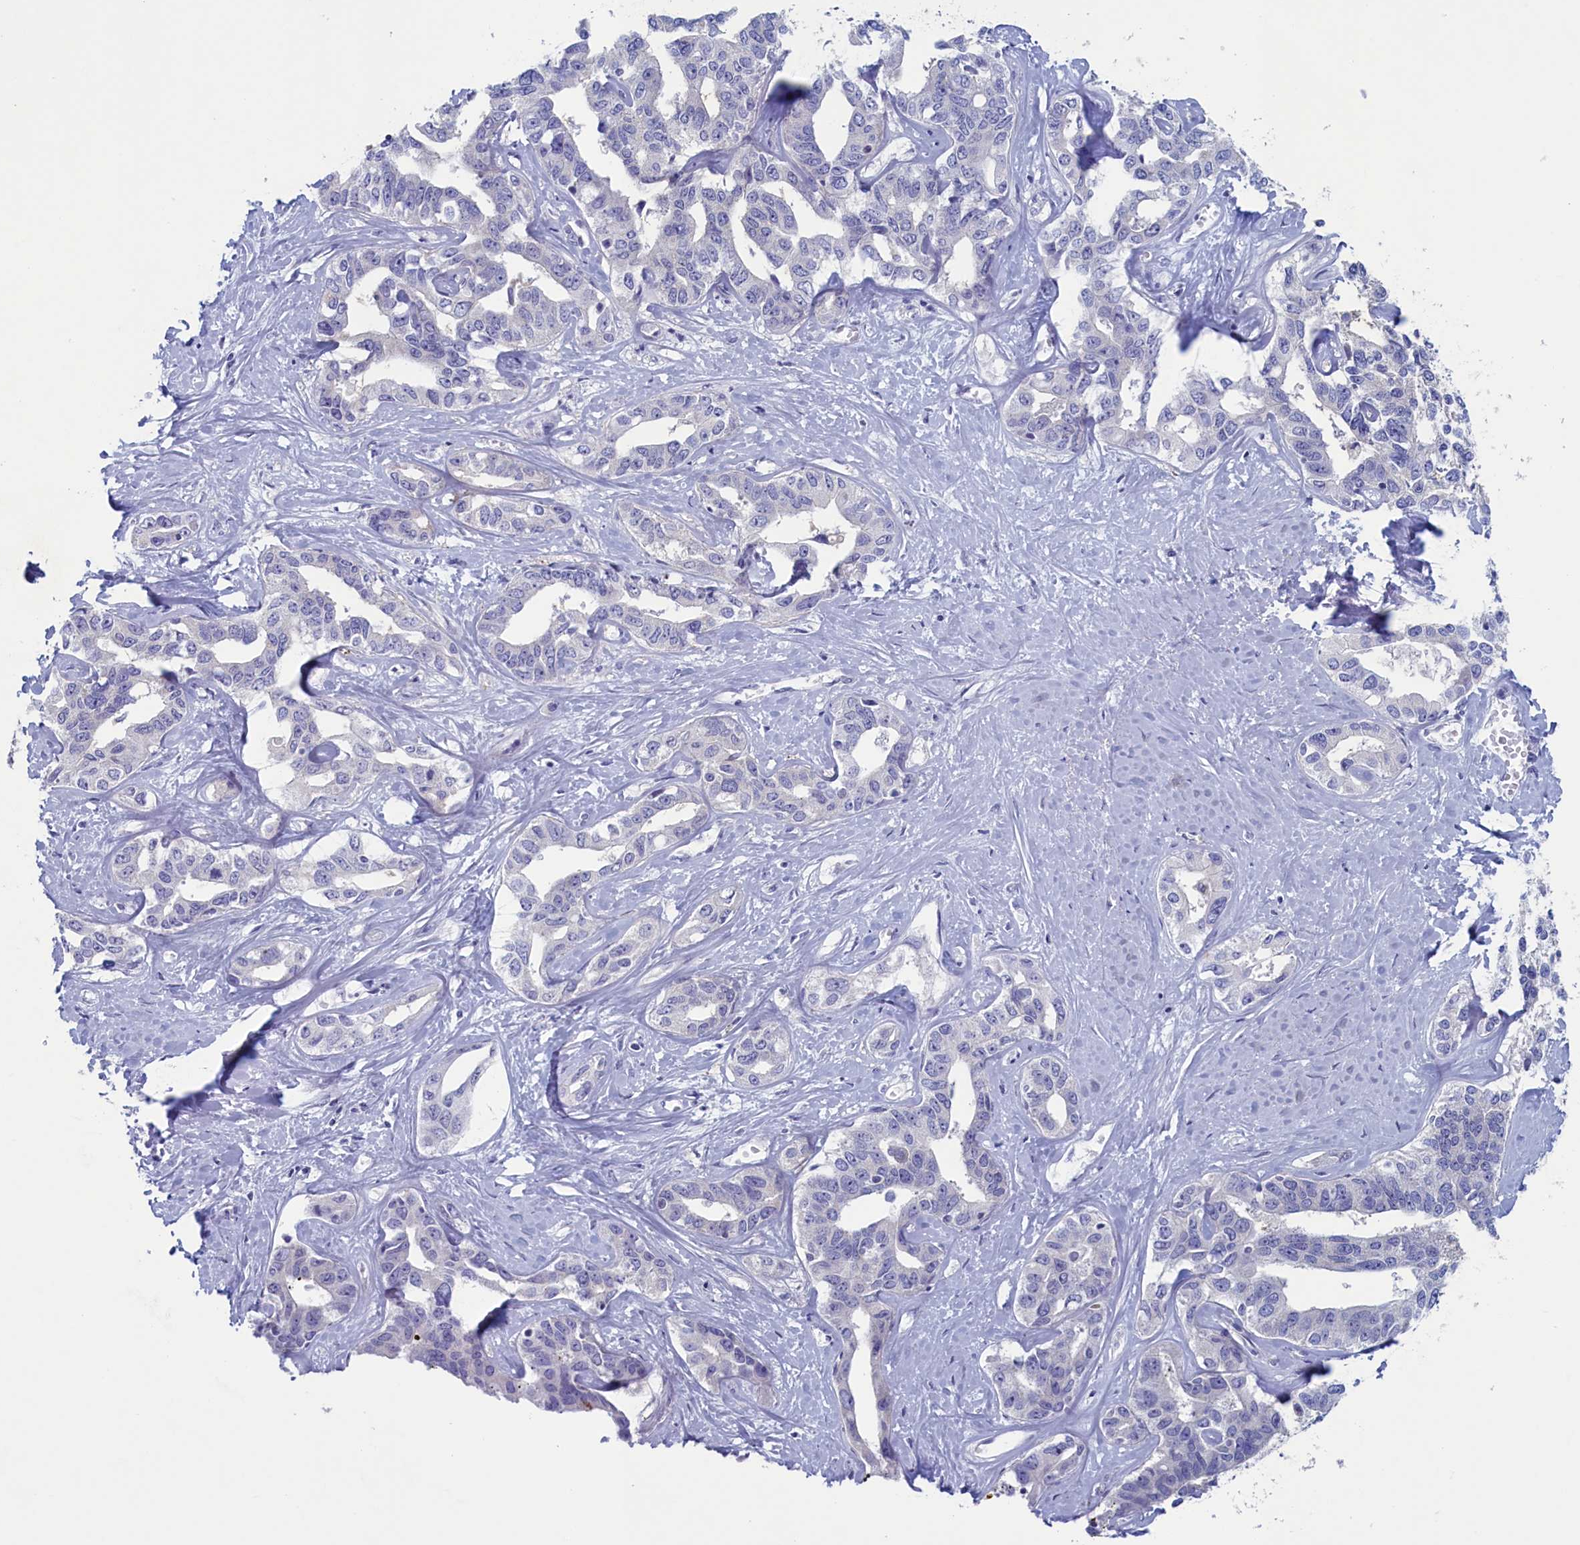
{"staining": {"intensity": "negative", "quantity": "none", "location": "none"}, "tissue": "liver cancer", "cell_type": "Tumor cells", "image_type": "cancer", "snomed": [{"axis": "morphology", "description": "Cholangiocarcinoma"}, {"axis": "topography", "description": "Liver"}], "caption": "IHC of human liver cholangiocarcinoma reveals no staining in tumor cells.", "gene": "WDR76", "patient": {"sex": "male", "age": 59}}